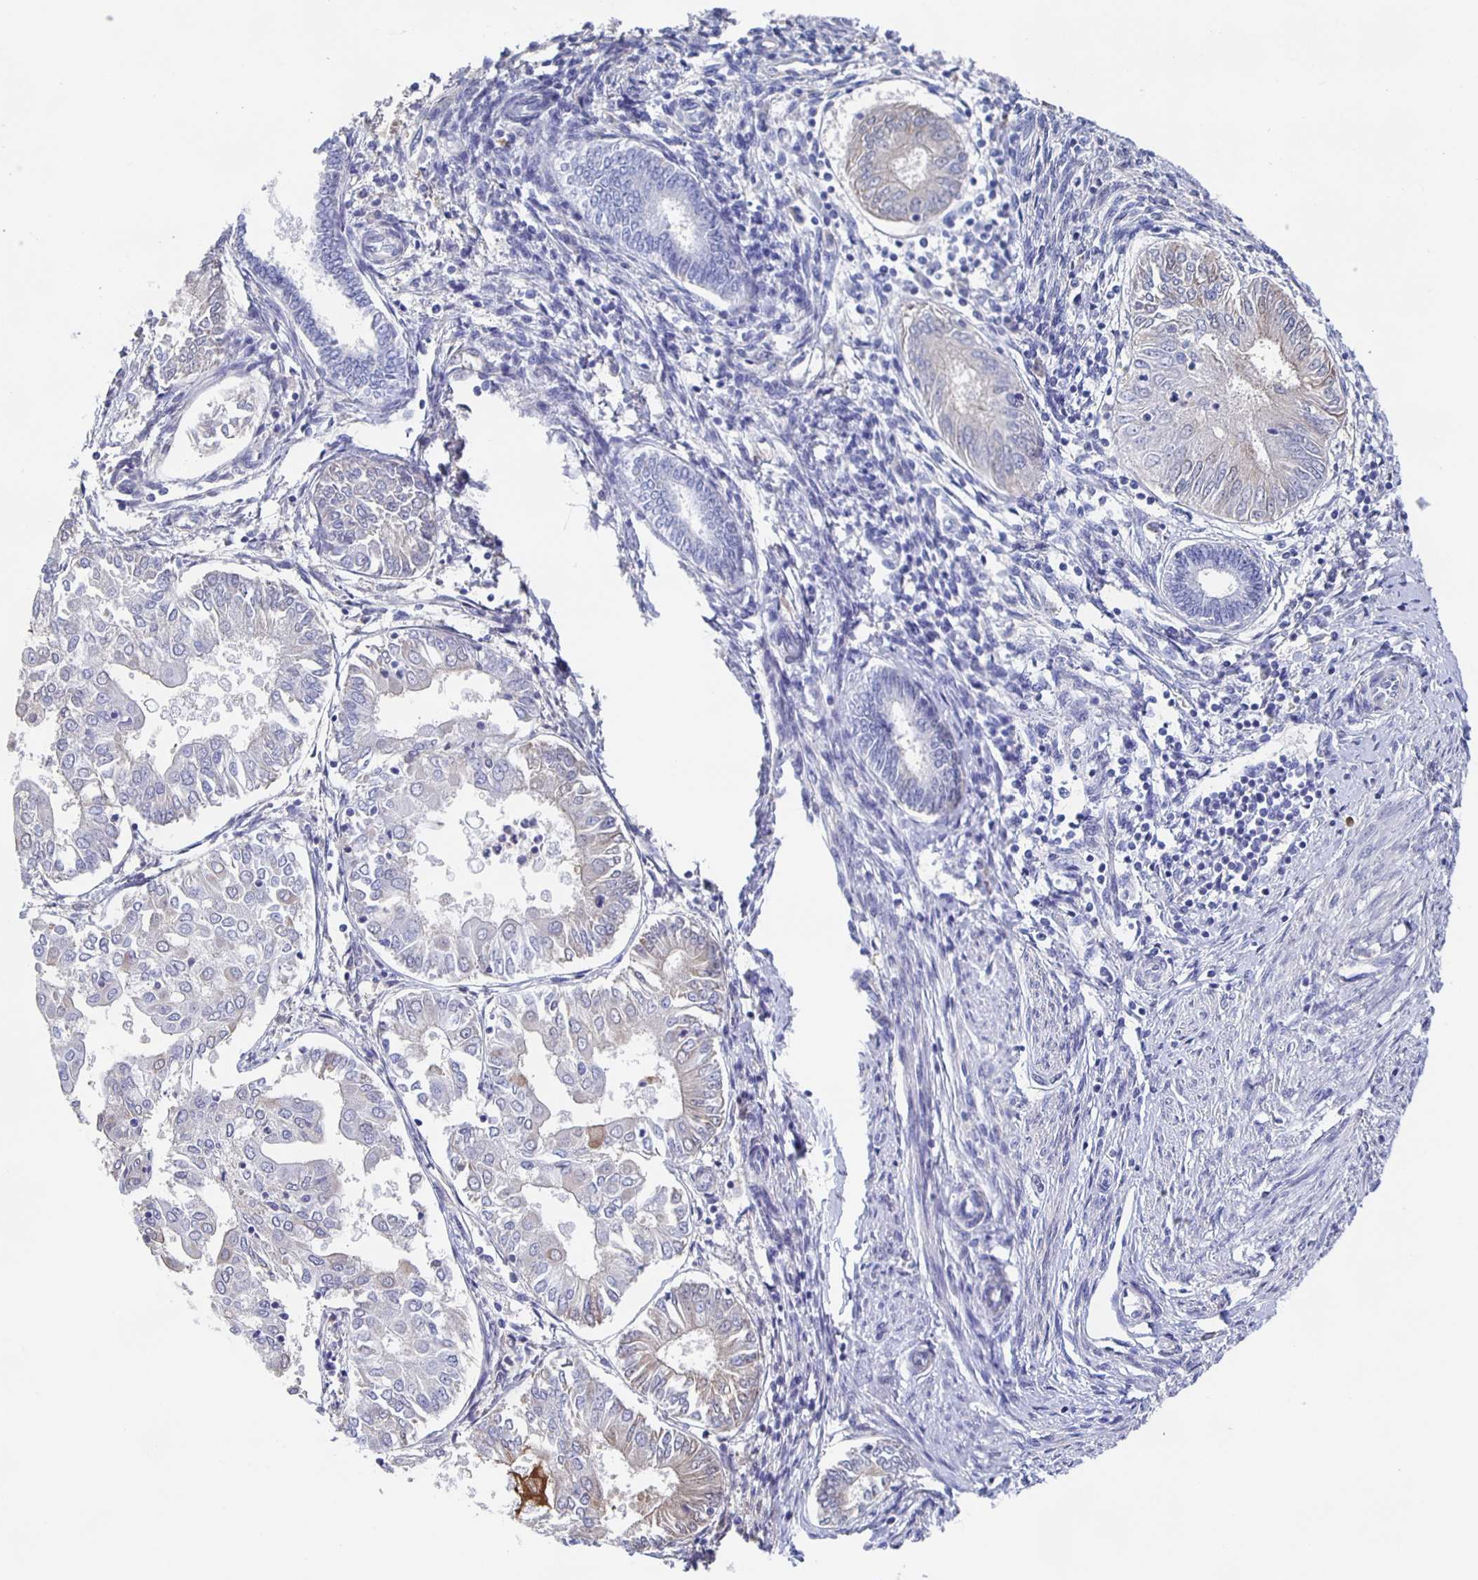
{"staining": {"intensity": "weak", "quantity": "<25%", "location": "cytoplasmic/membranous"}, "tissue": "endometrial cancer", "cell_type": "Tumor cells", "image_type": "cancer", "snomed": [{"axis": "morphology", "description": "Adenocarcinoma, NOS"}, {"axis": "topography", "description": "Endometrium"}], "caption": "There is no significant expression in tumor cells of endometrial cancer. The staining was performed using DAB (3,3'-diaminobenzidine) to visualize the protein expression in brown, while the nuclei were stained in blue with hematoxylin (Magnification: 20x).", "gene": "FGA", "patient": {"sex": "female", "age": 68}}